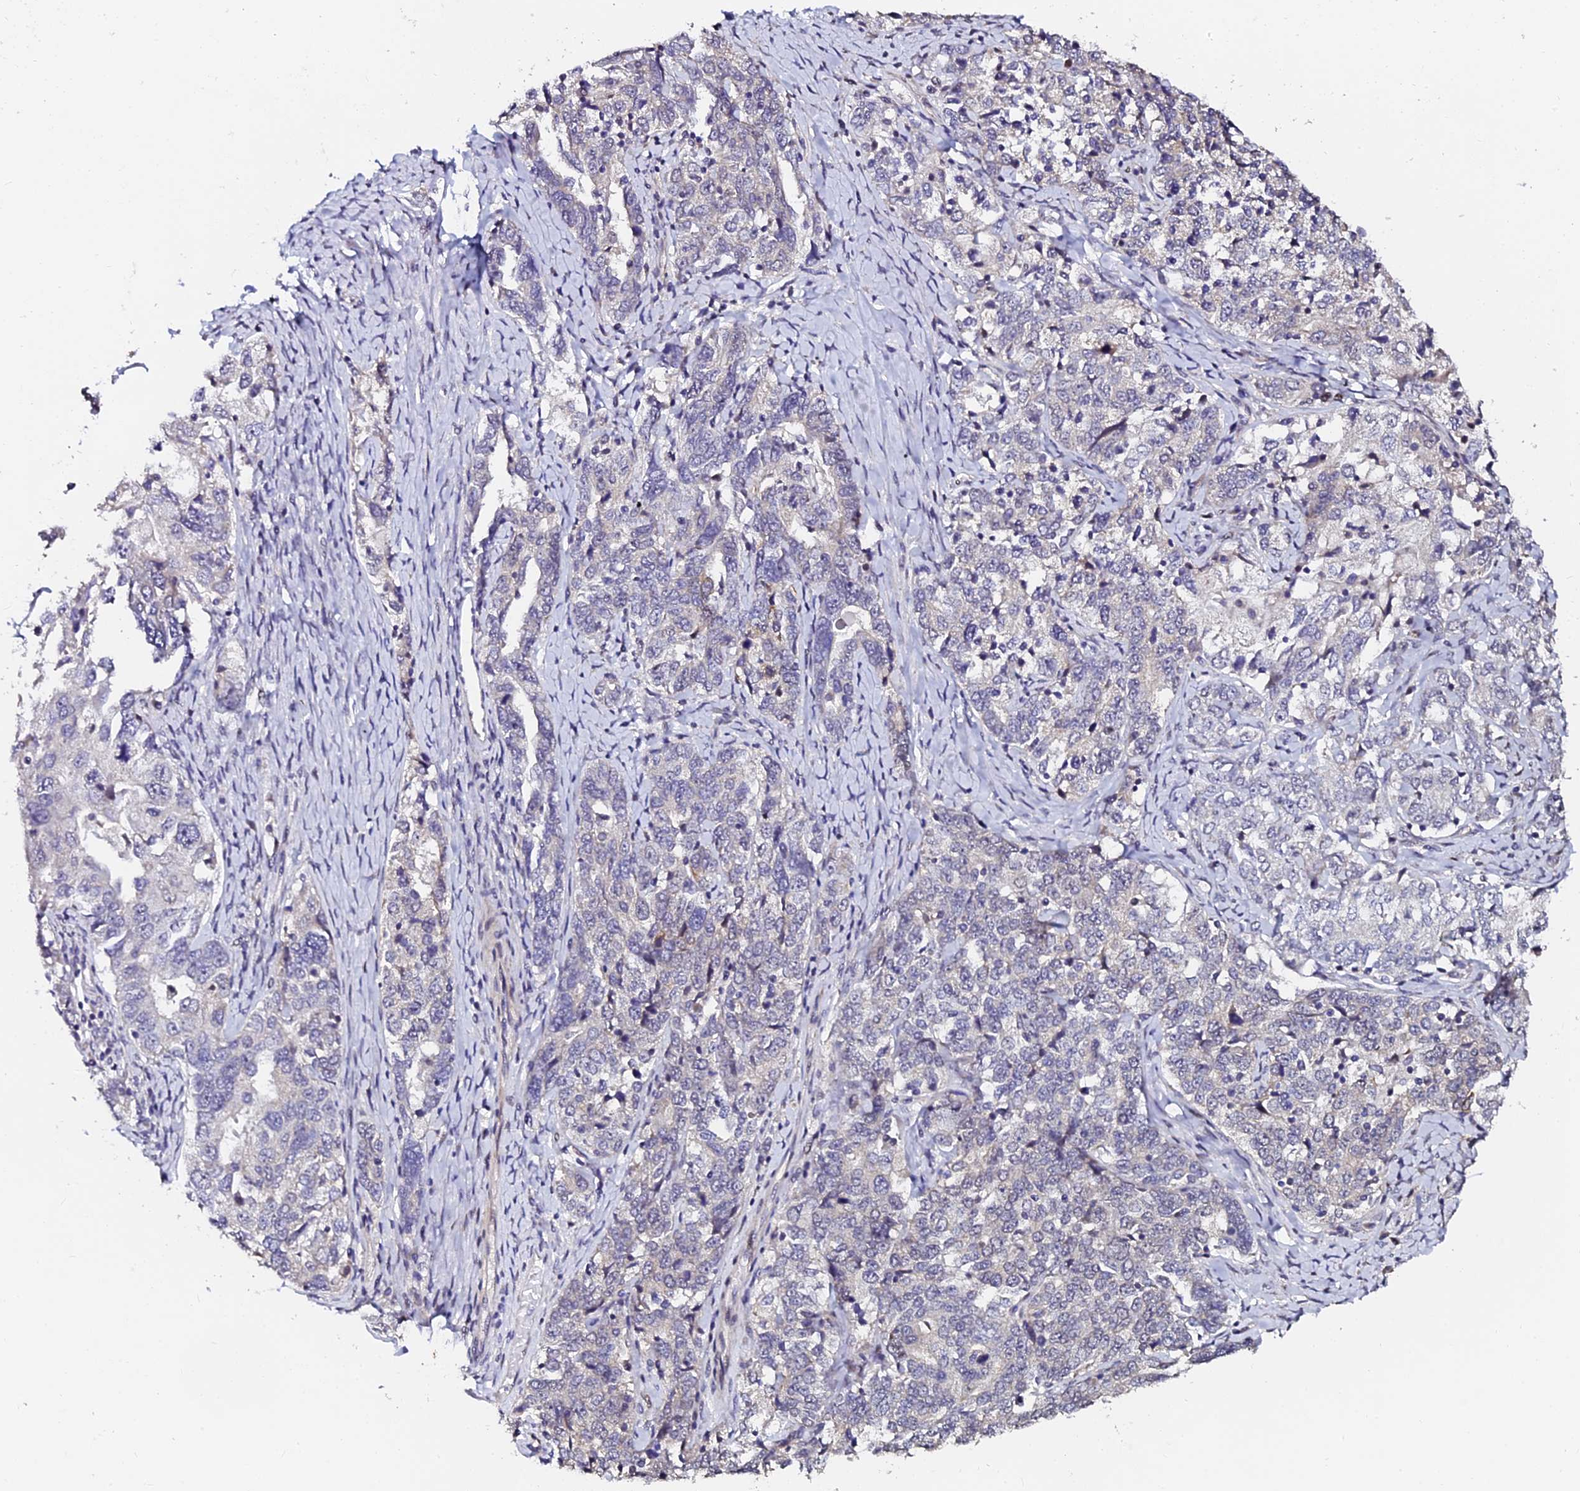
{"staining": {"intensity": "negative", "quantity": "none", "location": "none"}, "tissue": "ovarian cancer", "cell_type": "Tumor cells", "image_type": "cancer", "snomed": [{"axis": "morphology", "description": "Carcinoma, endometroid"}, {"axis": "topography", "description": "Ovary"}], "caption": "IHC micrograph of neoplastic tissue: ovarian endometroid carcinoma stained with DAB shows no significant protein positivity in tumor cells. Nuclei are stained in blue.", "gene": "GPN3", "patient": {"sex": "female", "age": 62}}